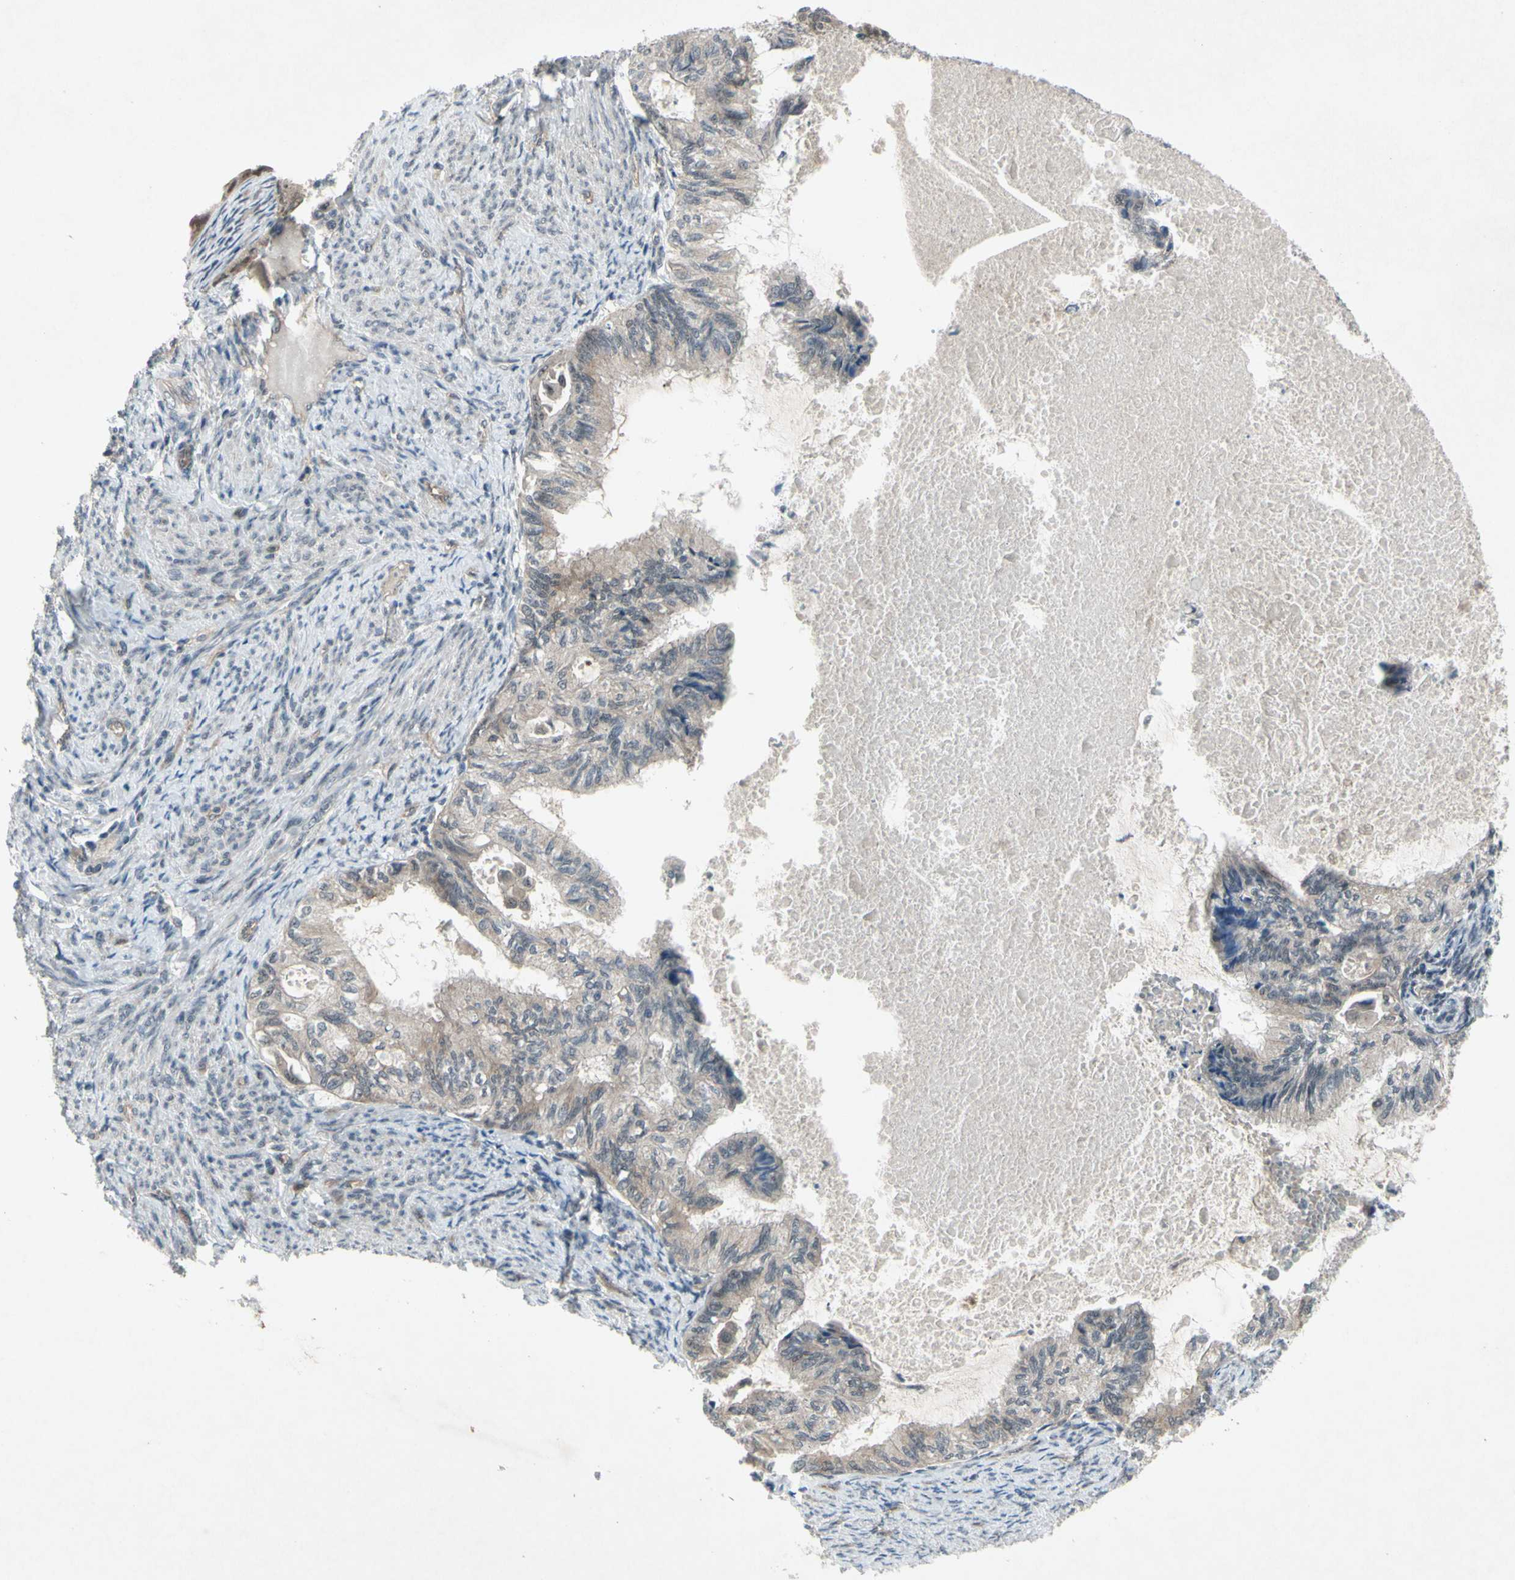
{"staining": {"intensity": "weak", "quantity": ">75%", "location": "cytoplasmic/membranous"}, "tissue": "cervical cancer", "cell_type": "Tumor cells", "image_type": "cancer", "snomed": [{"axis": "morphology", "description": "Normal tissue, NOS"}, {"axis": "morphology", "description": "Adenocarcinoma, NOS"}, {"axis": "topography", "description": "Cervix"}, {"axis": "topography", "description": "Endometrium"}], "caption": "A high-resolution image shows IHC staining of cervical adenocarcinoma, which exhibits weak cytoplasmic/membranous expression in about >75% of tumor cells.", "gene": "TRDMT1", "patient": {"sex": "female", "age": 86}}